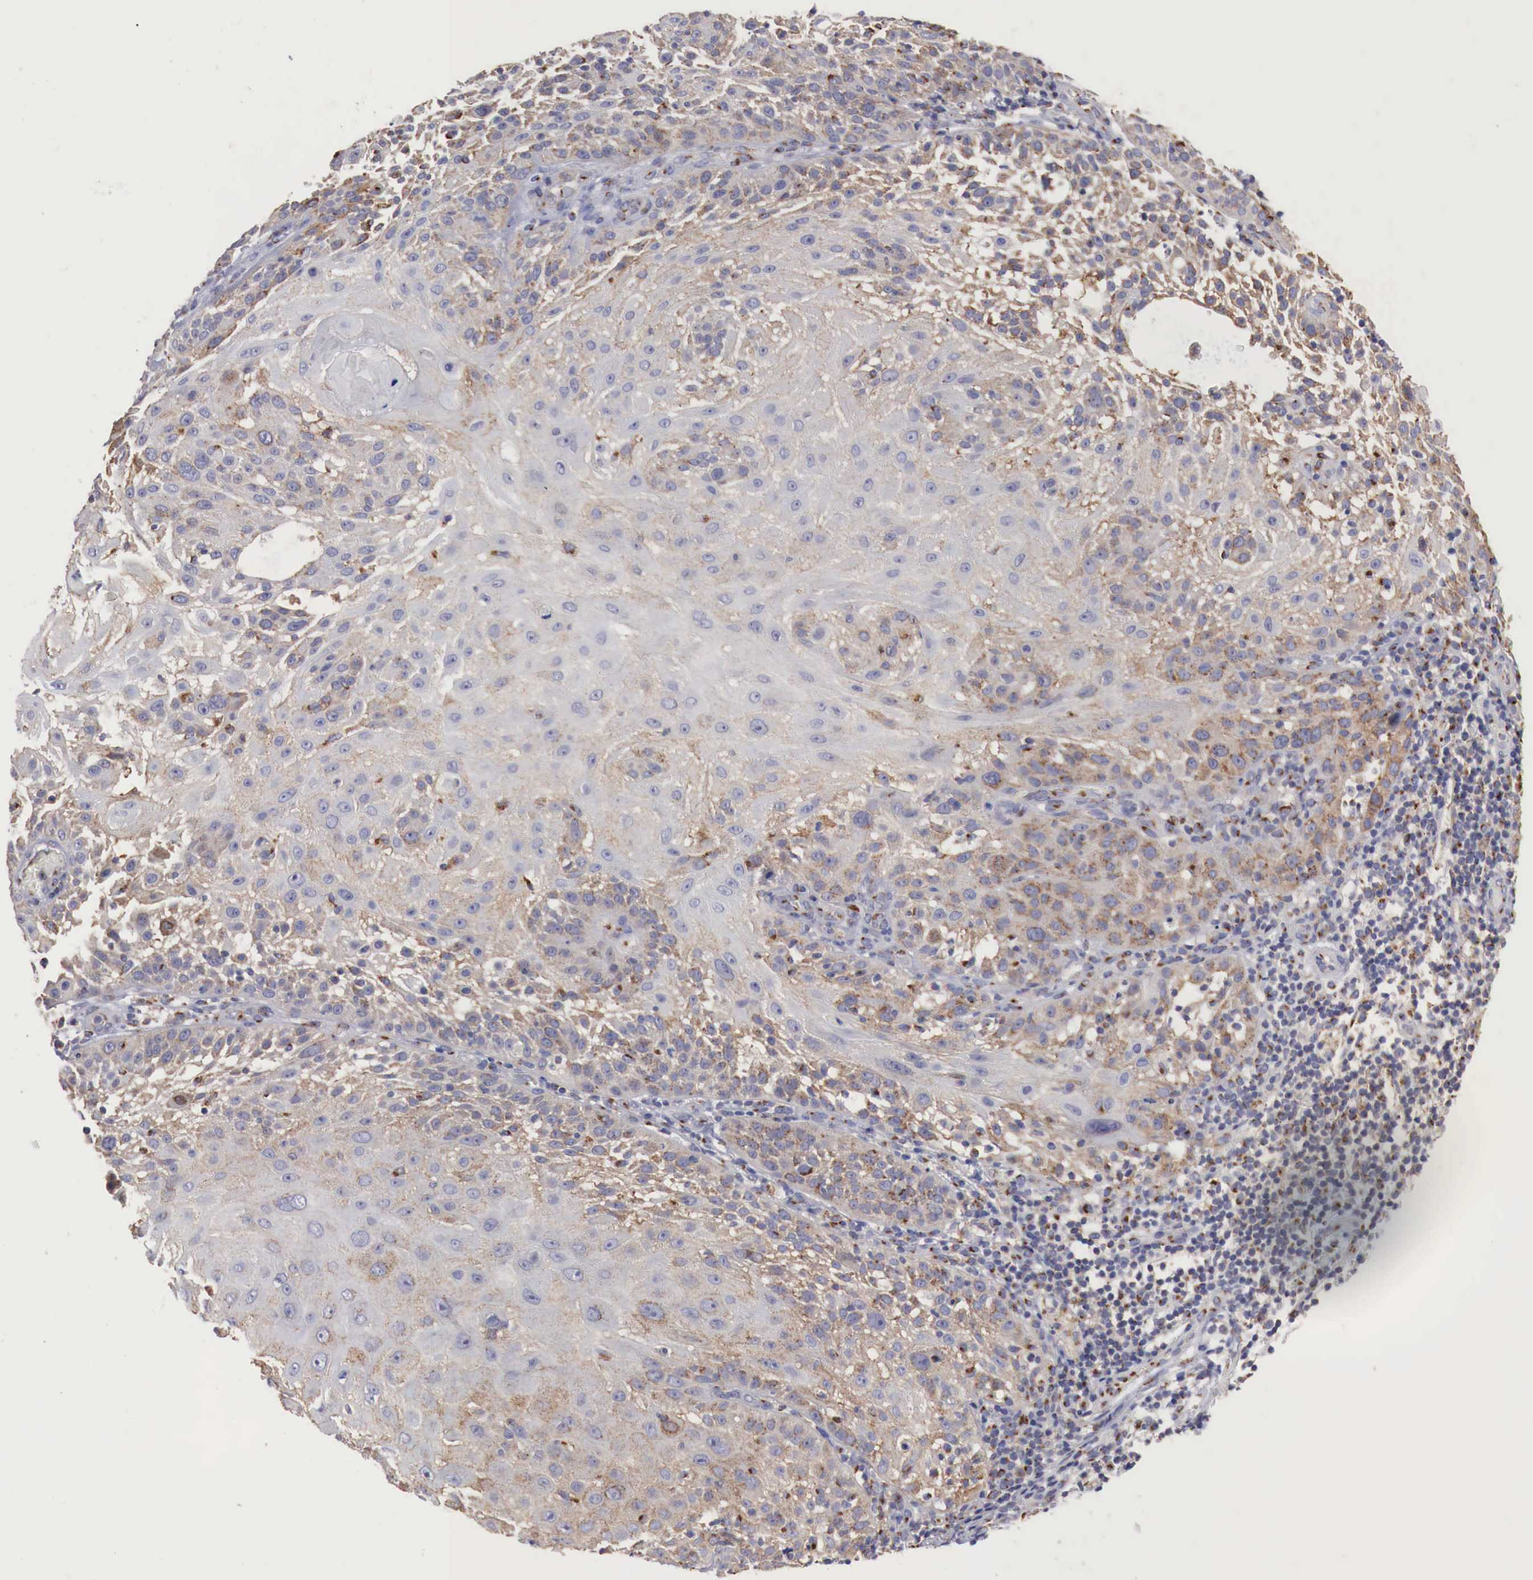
{"staining": {"intensity": "moderate", "quantity": "25%-75%", "location": "cytoplasmic/membranous"}, "tissue": "skin cancer", "cell_type": "Tumor cells", "image_type": "cancer", "snomed": [{"axis": "morphology", "description": "Squamous cell carcinoma, NOS"}, {"axis": "topography", "description": "Skin"}], "caption": "This photomicrograph reveals IHC staining of skin cancer, with medium moderate cytoplasmic/membranous positivity in approximately 25%-75% of tumor cells.", "gene": "SYAP1", "patient": {"sex": "female", "age": 89}}